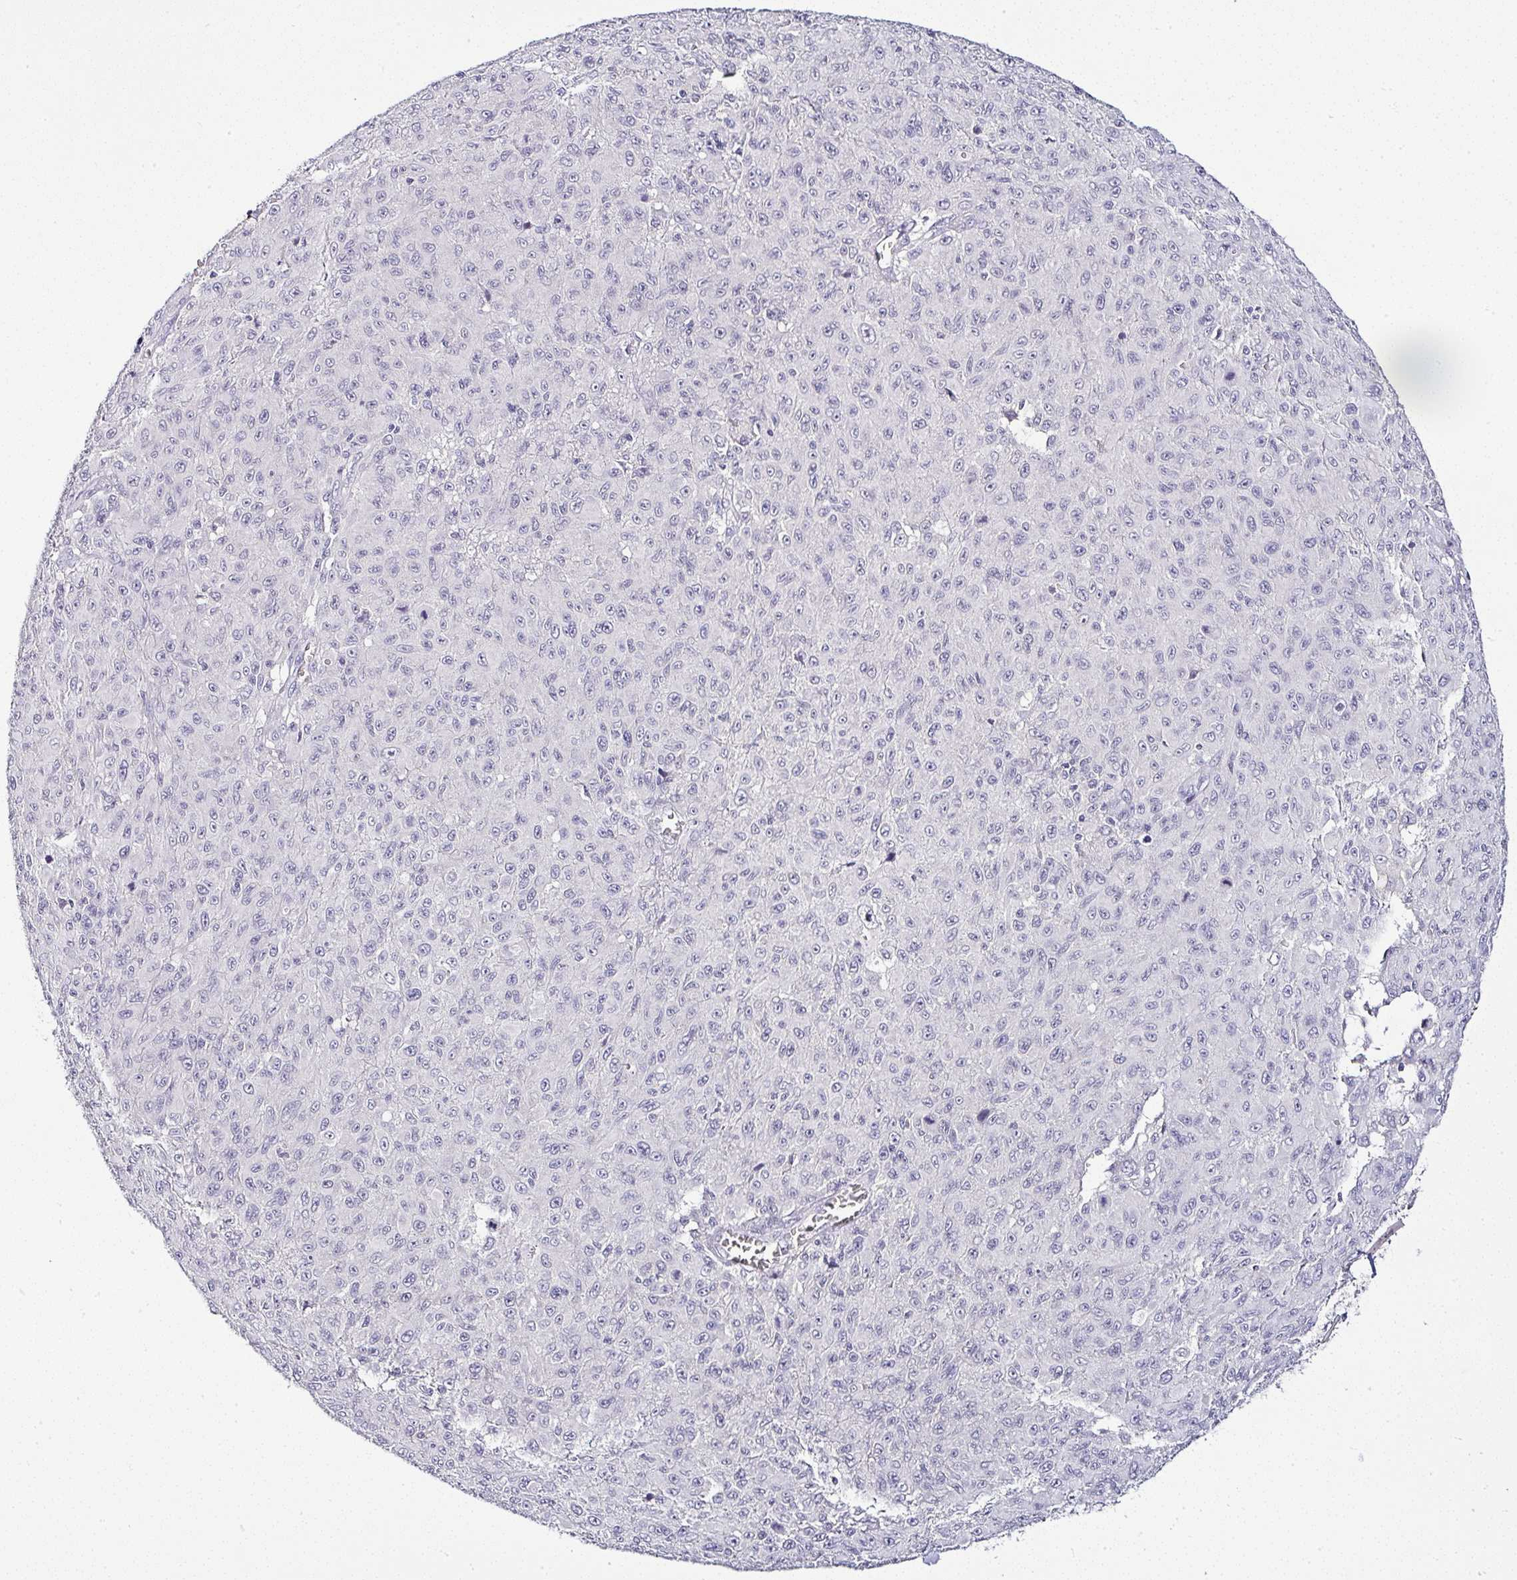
{"staining": {"intensity": "negative", "quantity": "none", "location": "none"}, "tissue": "melanoma", "cell_type": "Tumor cells", "image_type": "cancer", "snomed": [{"axis": "morphology", "description": "Malignant melanoma, NOS"}, {"axis": "topography", "description": "Skin"}], "caption": "An IHC histopathology image of malignant melanoma is shown. There is no staining in tumor cells of malignant melanoma.", "gene": "SERPINB3", "patient": {"sex": "male", "age": 46}}